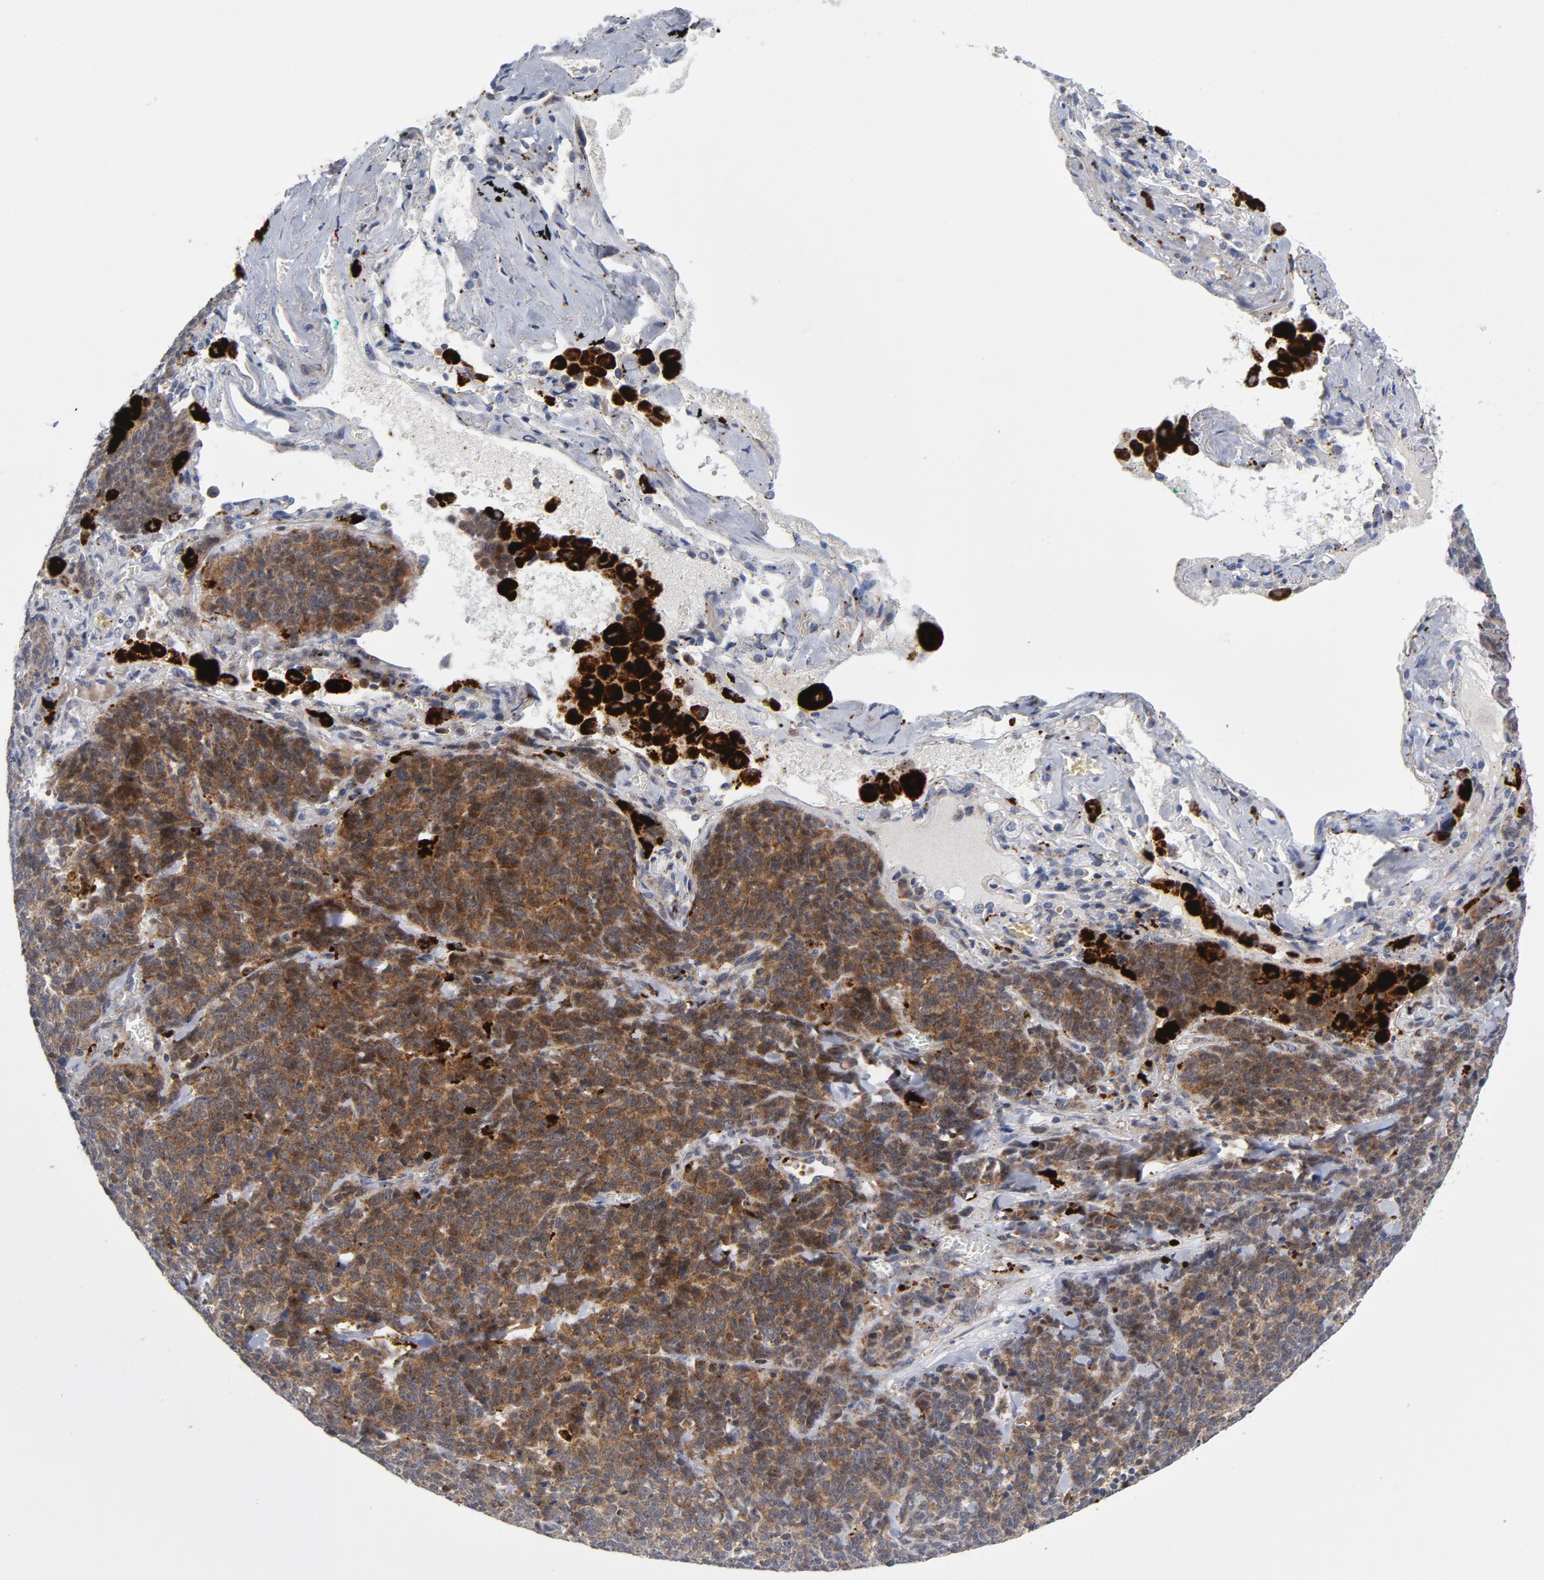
{"staining": {"intensity": "strong", "quantity": ">75%", "location": "cytoplasmic/membranous"}, "tissue": "lung cancer", "cell_type": "Tumor cells", "image_type": "cancer", "snomed": [{"axis": "morphology", "description": "Neoplasm, malignant, NOS"}, {"axis": "topography", "description": "Lung"}], "caption": "The micrograph reveals a brown stain indicating the presence of a protein in the cytoplasmic/membranous of tumor cells in lung cancer. (DAB (3,3'-diaminobenzidine) IHC with brightfield microscopy, high magnification).", "gene": "AKT2", "patient": {"sex": "female", "age": 58}}